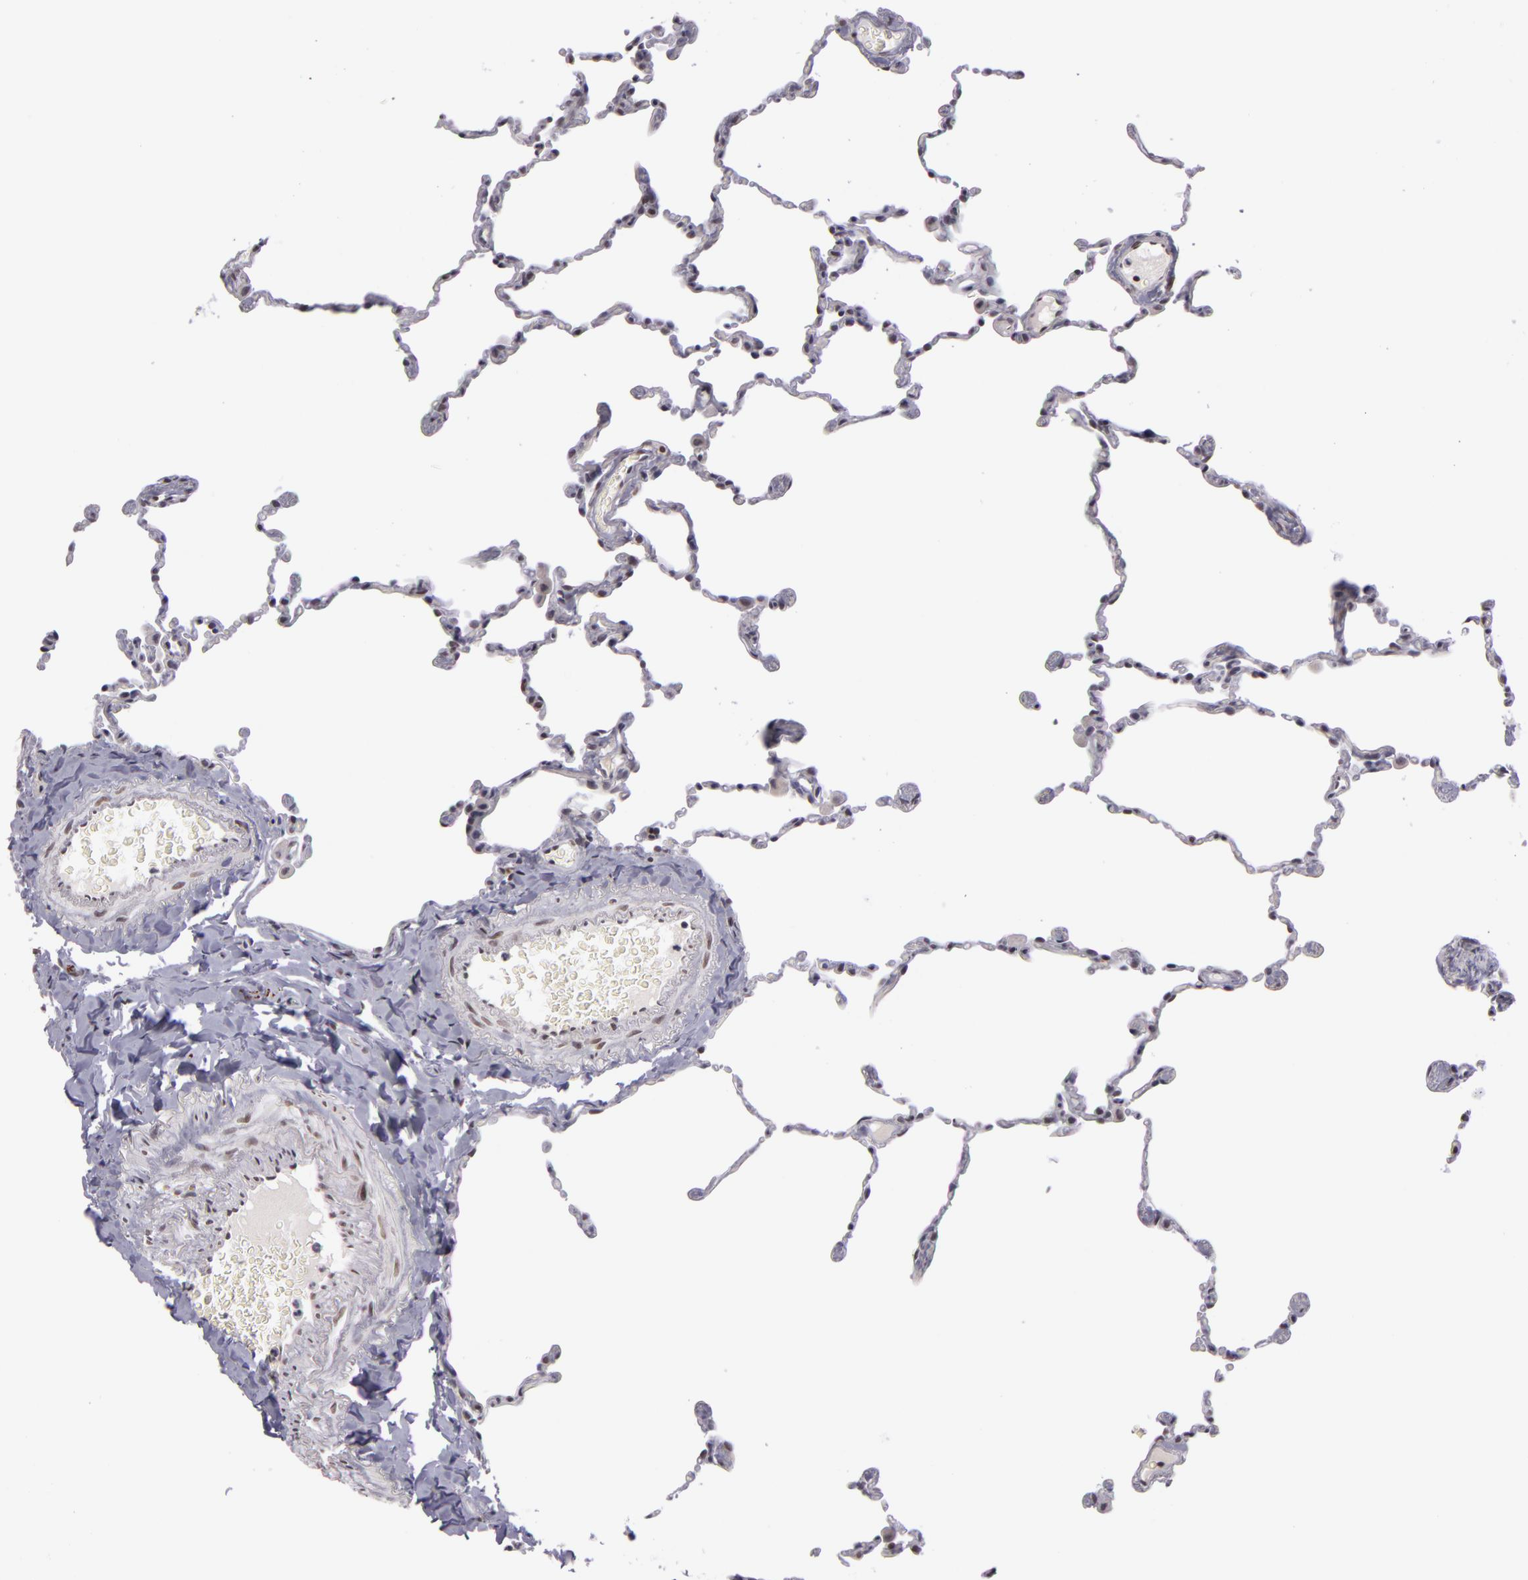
{"staining": {"intensity": "negative", "quantity": "none", "location": "none"}, "tissue": "lung", "cell_type": "Alveolar cells", "image_type": "normal", "snomed": [{"axis": "morphology", "description": "Normal tissue, NOS"}, {"axis": "topography", "description": "Lung"}], "caption": "A photomicrograph of lung stained for a protein shows no brown staining in alveolar cells. Nuclei are stained in blue.", "gene": "RRP7A", "patient": {"sex": "female", "age": 61}}